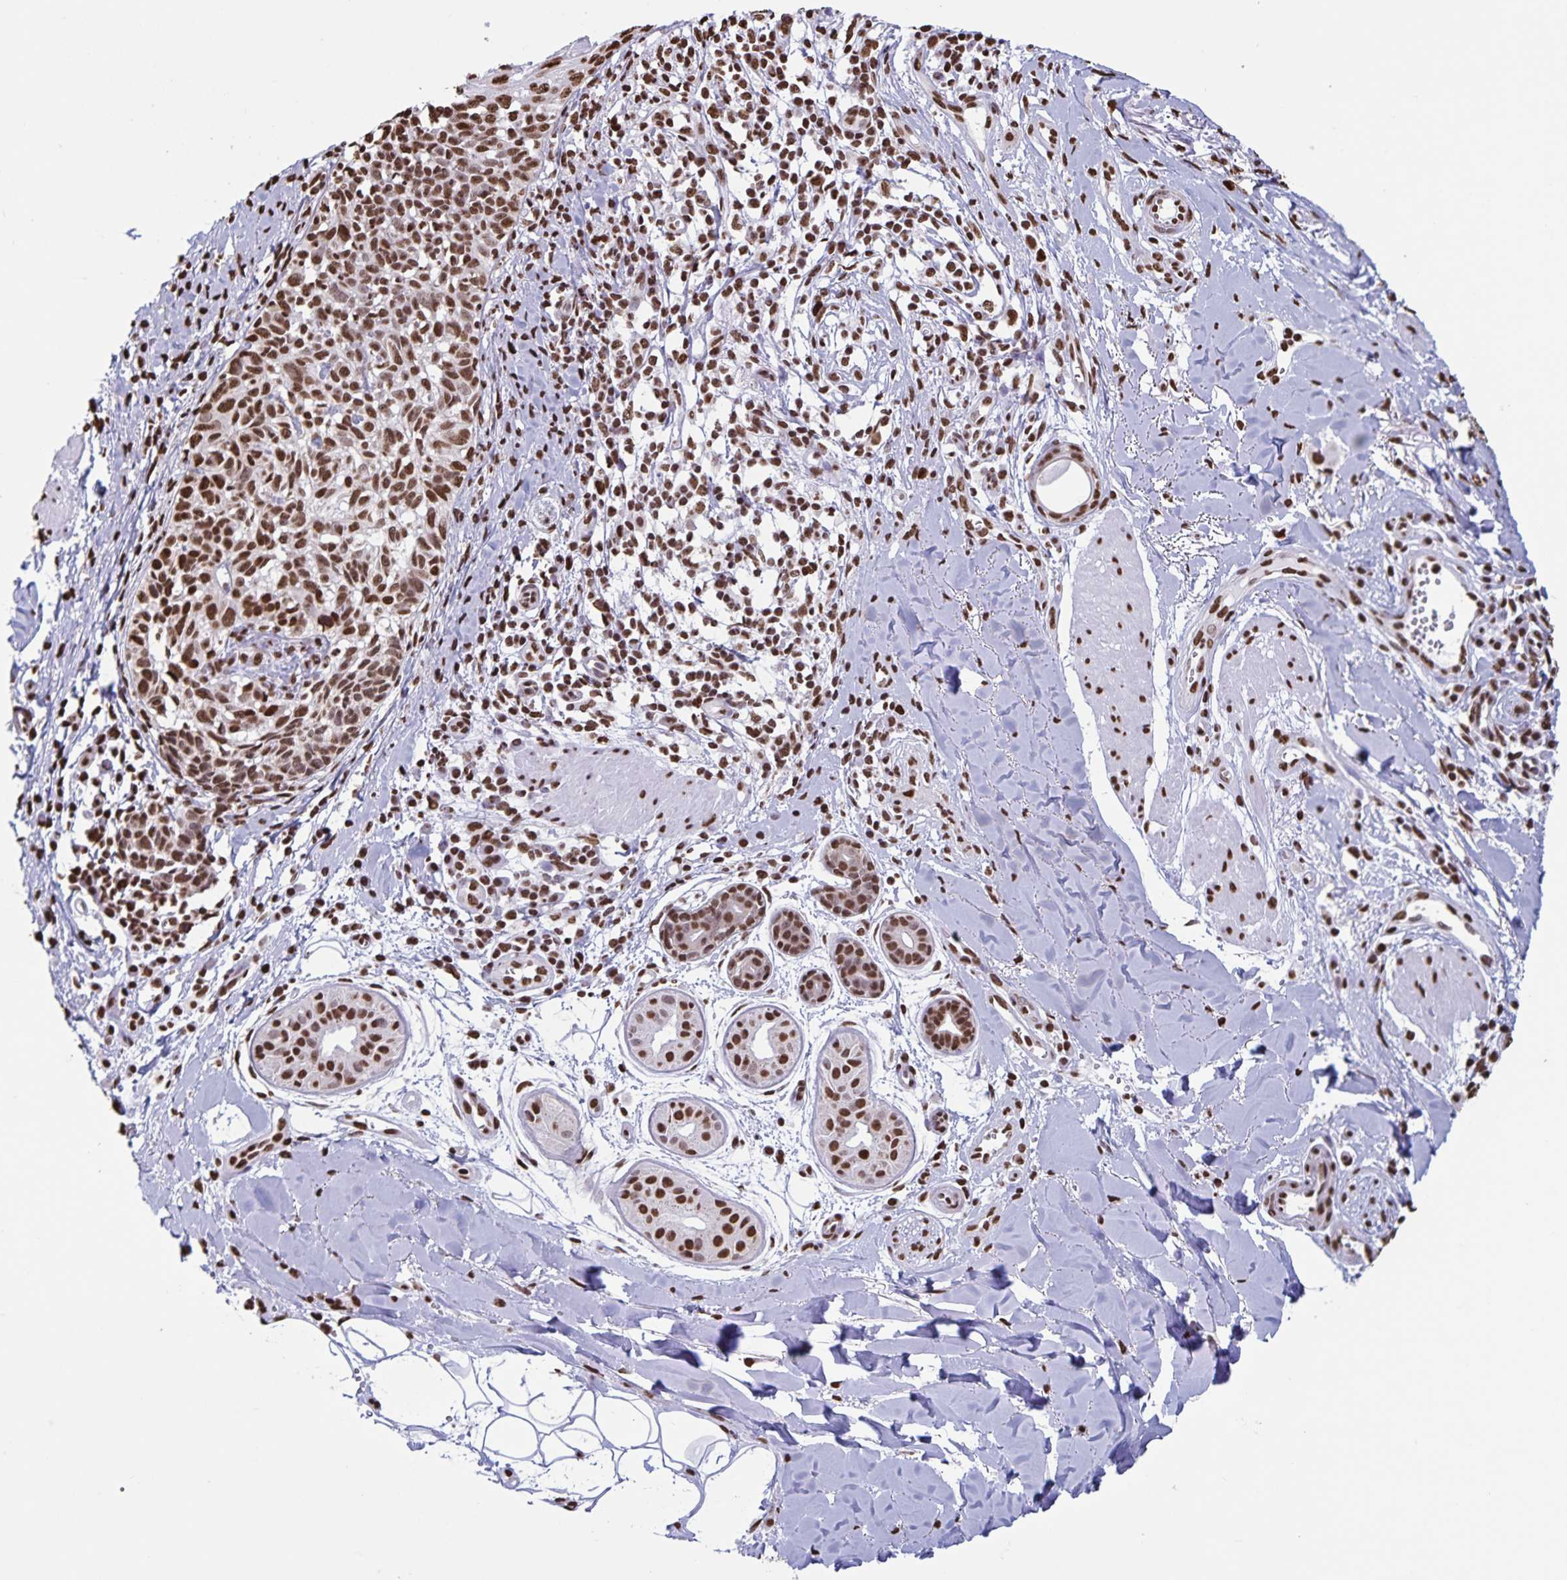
{"staining": {"intensity": "strong", "quantity": ">75%", "location": "nuclear"}, "tissue": "melanoma", "cell_type": "Tumor cells", "image_type": "cancer", "snomed": [{"axis": "morphology", "description": "Malignant melanoma, NOS"}, {"axis": "topography", "description": "Skin"}], "caption": "A high-resolution image shows immunohistochemistry (IHC) staining of melanoma, which reveals strong nuclear expression in about >75% of tumor cells. (Brightfield microscopy of DAB IHC at high magnification).", "gene": "DUT", "patient": {"sex": "male", "age": 48}}